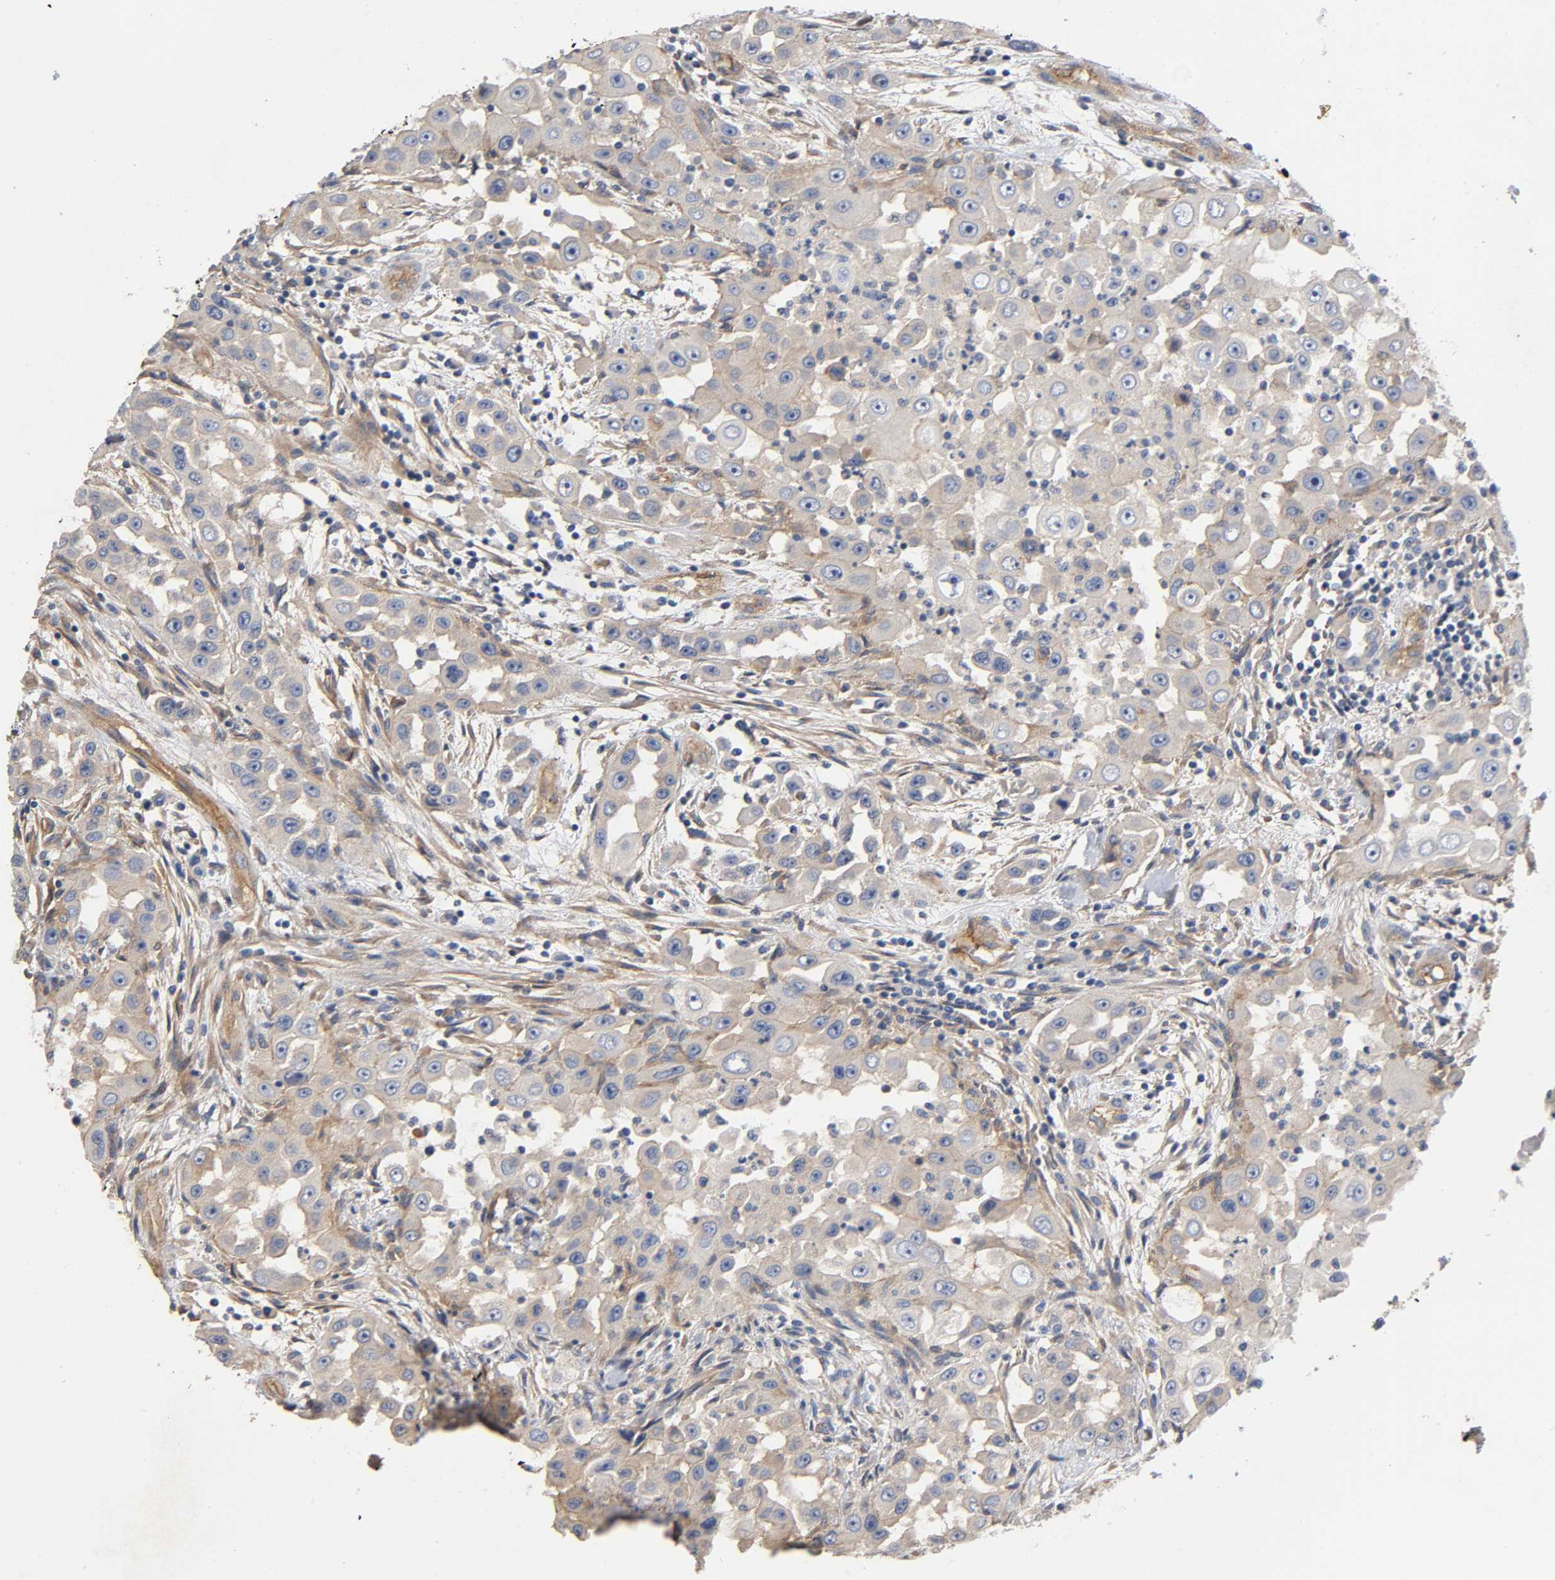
{"staining": {"intensity": "weak", "quantity": "25%-75%", "location": "cytoplasmic/membranous"}, "tissue": "head and neck cancer", "cell_type": "Tumor cells", "image_type": "cancer", "snomed": [{"axis": "morphology", "description": "Carcinoma, NOS"}, {"axis": "topography", "description": "Head-Neck"}], "caption": "Carcinoma (head and neck) tissue displays weak cytoplasmic/membranous expression in about 25%-75% of tumor cells", "gene": "MARS1", "patient": {"sex": "male", "age": 87}}